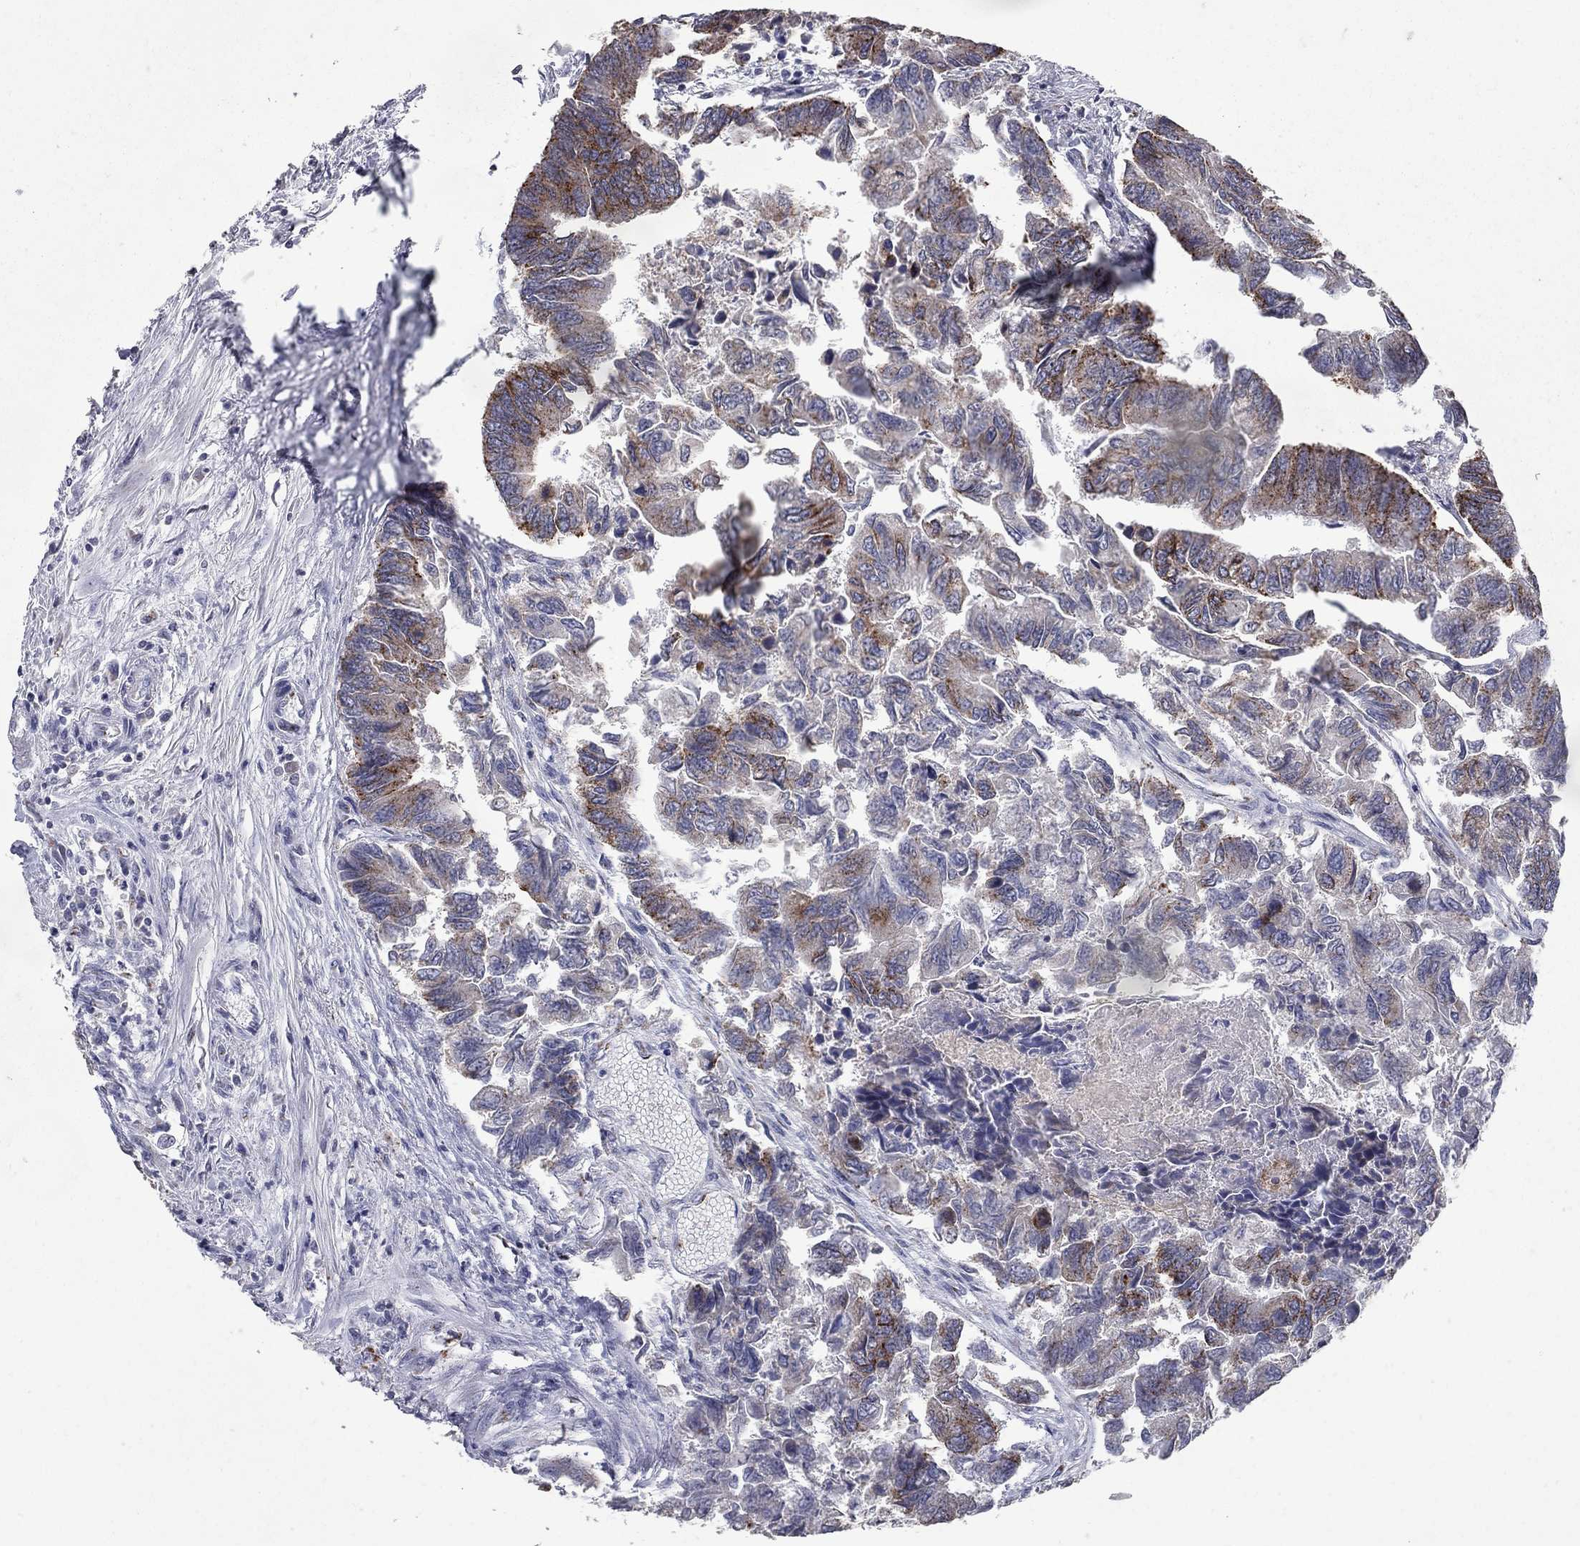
{"staining": {"intensity": "strong", "quantity": "<25%", "location": "cytoplasmic/membranous"}, "tissue": "colorectal cancer", "cell_type": "Tumor cells", "image_type": "cancer", "snomed": [{"axis": "morphology", "description": "Adenocarcinoma, NOS"}, {"axis": "topography", "description": "Colon"}], "caption": "This photomicrograph demonstrates immunohistochemistry (IHC) staining of adenocarcinoma (colorectal), with medium strong cytoplasmic/membranous expression in about <25% of tumor cells.", "gene": "KIAA0319L", "patient": {"sex": "female", "age": 65}}